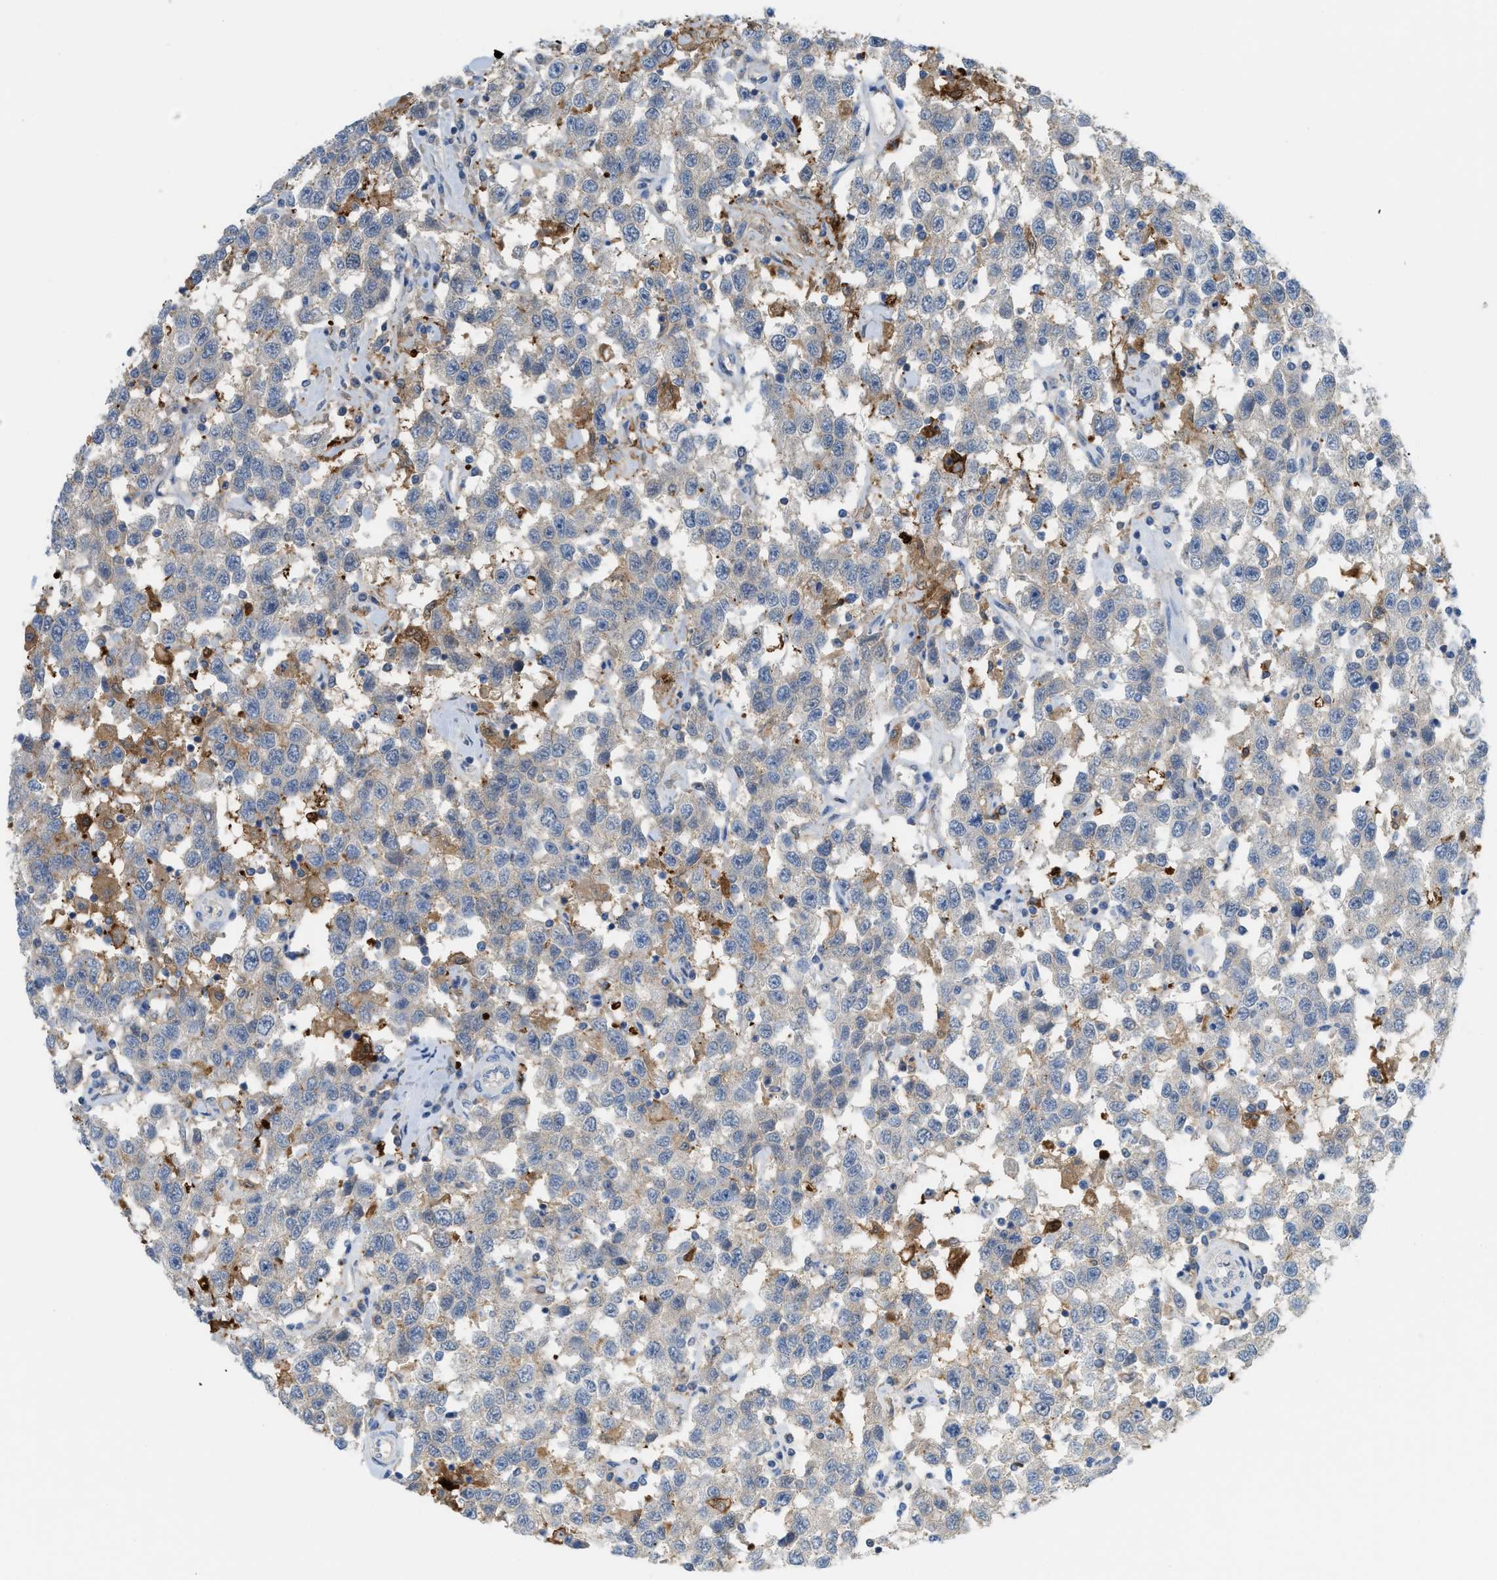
{"staining": {"intensity": "weak", "quantity": "25%-75%", "location": "cytoplasmic/membranous"}, "tissue": "testis cancer", "cell_type": "Tumor cells", "image_type": "cancer", "snomed": [{"axis": "morphology", "description": "Seminoma, NOS"}, {"axis": "topography", "description": "Testis"}], "caption": "Testis seminoma stained for a protein (brown) demonstrates weak cytoplasmic/membranous positive positivity in approximately 25%-75% of tumor cells.", "gene": "CSTB", "patient": {"sex": "male", "age": 41}}